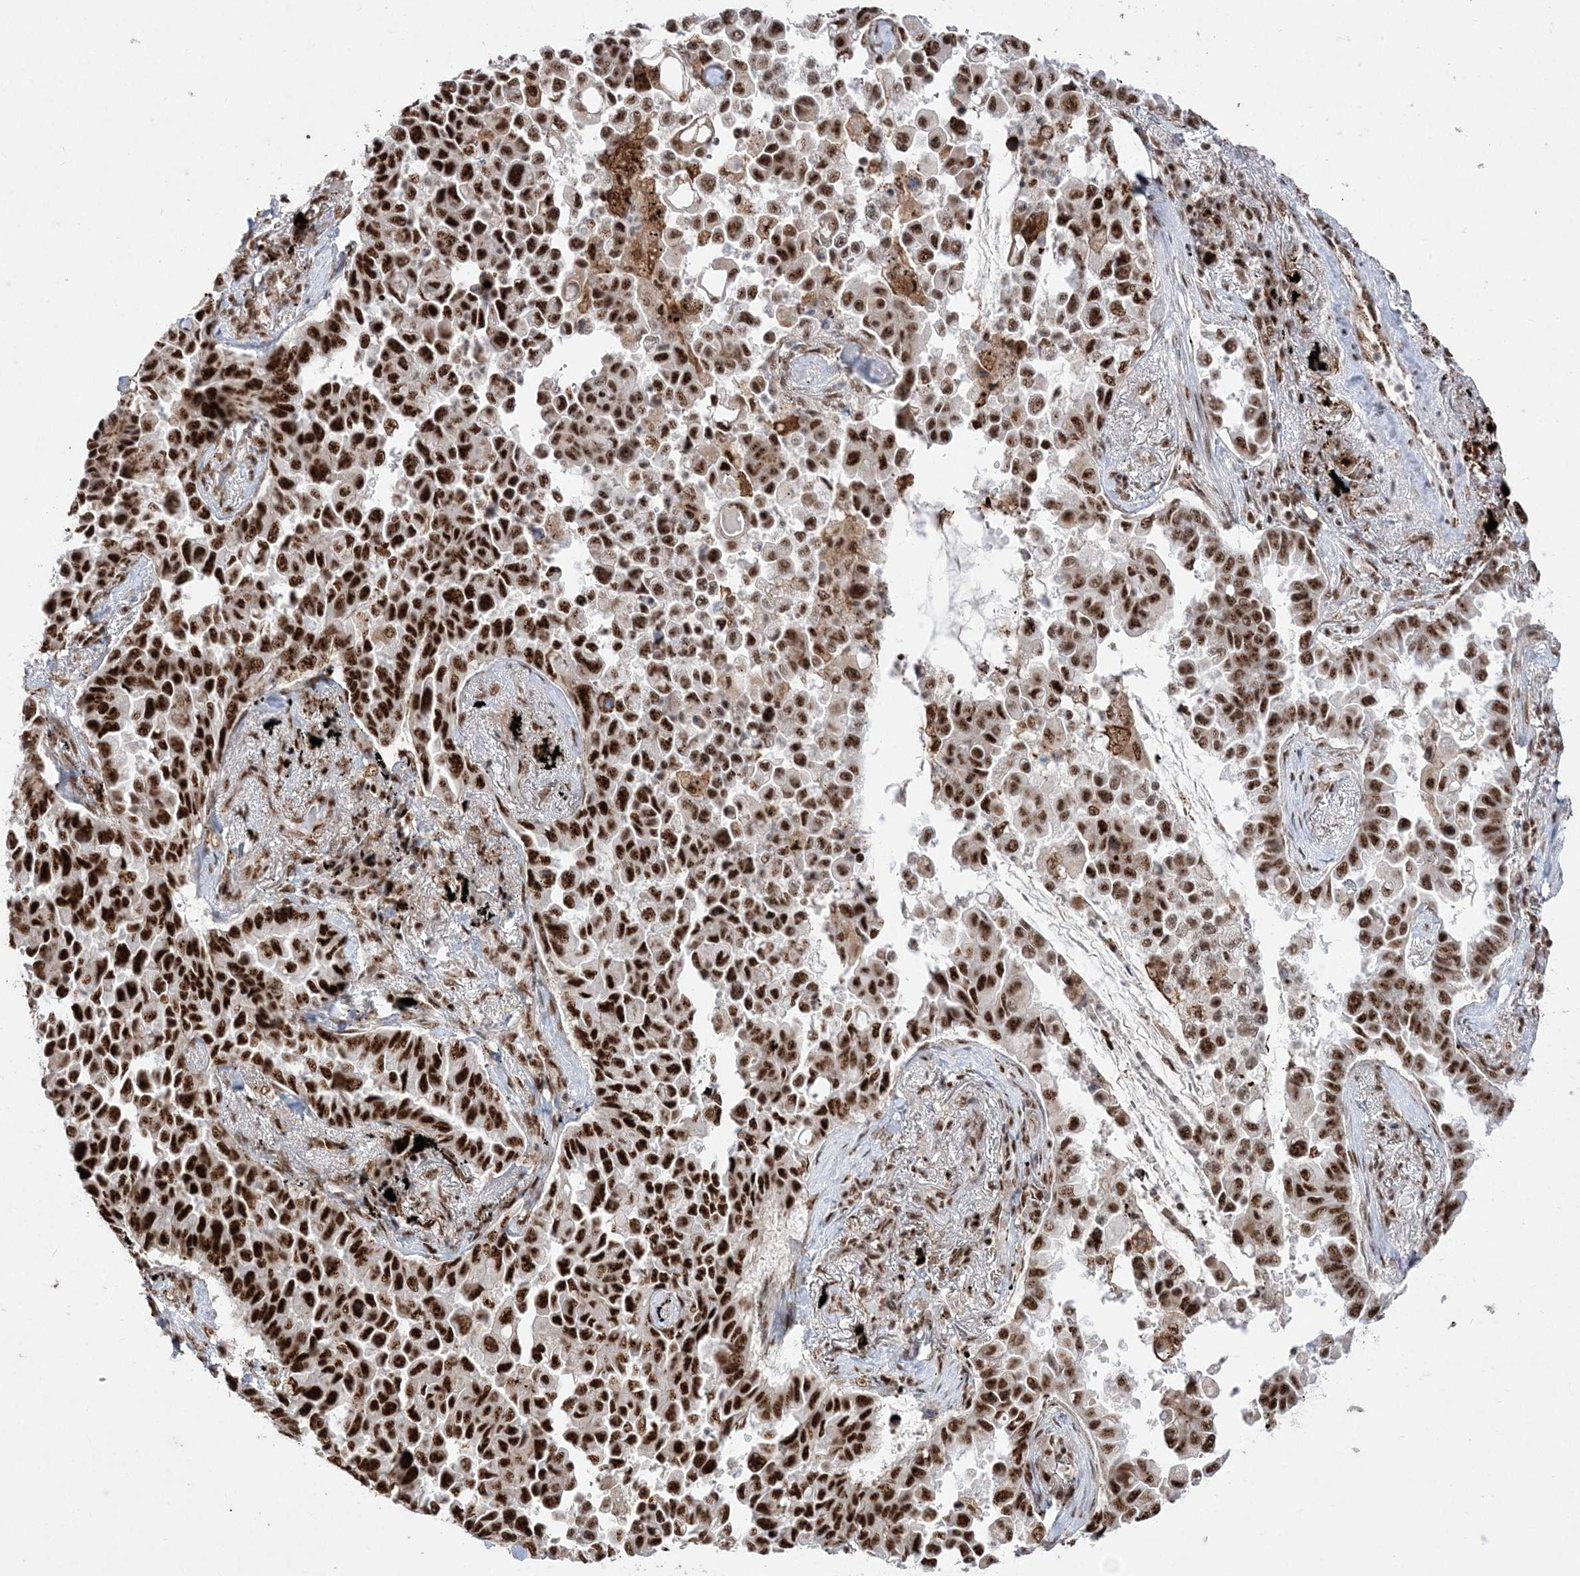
{"staining": {"intensity": "strong", "quantity": ">75%", "location": "nuclear"}, "tissue": "lung cancer", "cell_type": "Tumor cells", "image_type": "cancer", "snomed": [{"axis": "morphology", "description": "Adenocarcinoma, NOS"}, {"axis": "topography", "description": "Lung"}], "caption": "Immunohistochemical staining of human lung adenocarcinoma shows high levels of strong nuclear expression in about >75% of tumor cells.", "gene": "RBM17", "patient": {"sex": "female", "age": 67}}